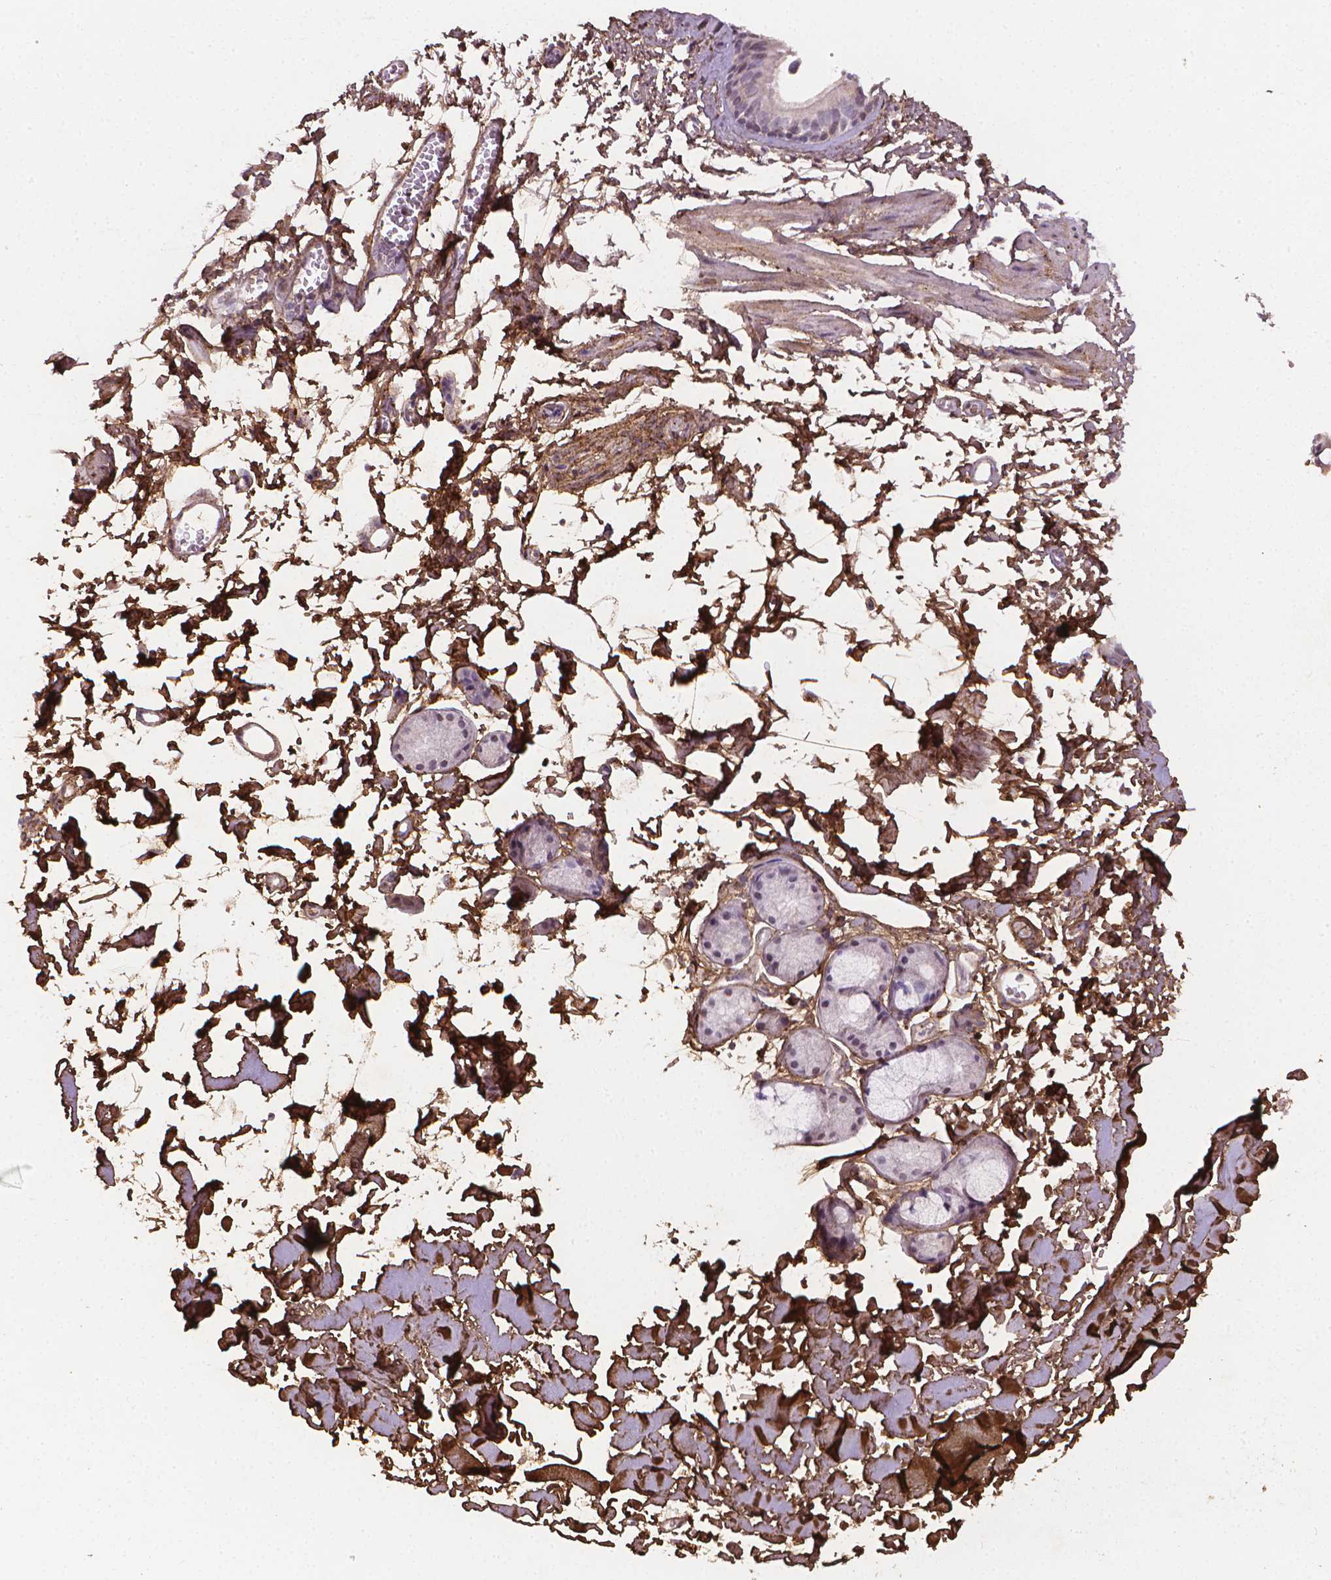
{"staining": {"intensity": "negative", "quantity": "none", "location": "none"}, "tissue": "bronchus", "cell_type": "Respiratory epithelial cells", "image_type": "normal", "snomed": [{"axis": "morphology", "description": "Normal tissue, NOS"}, {"axis": "topography", "description": "Cartilage tissue"}, {"axis": "topography", "description": "Bronchus"}], "caption": "DAB (3,3'-diaminobenzidine) immunohistochemical staining of unremarkable human bronchus exhibits no significant staining in respiratory epithelial cells.", "gene": "DCN", "patient": {"sex": "female", "age": 59}}